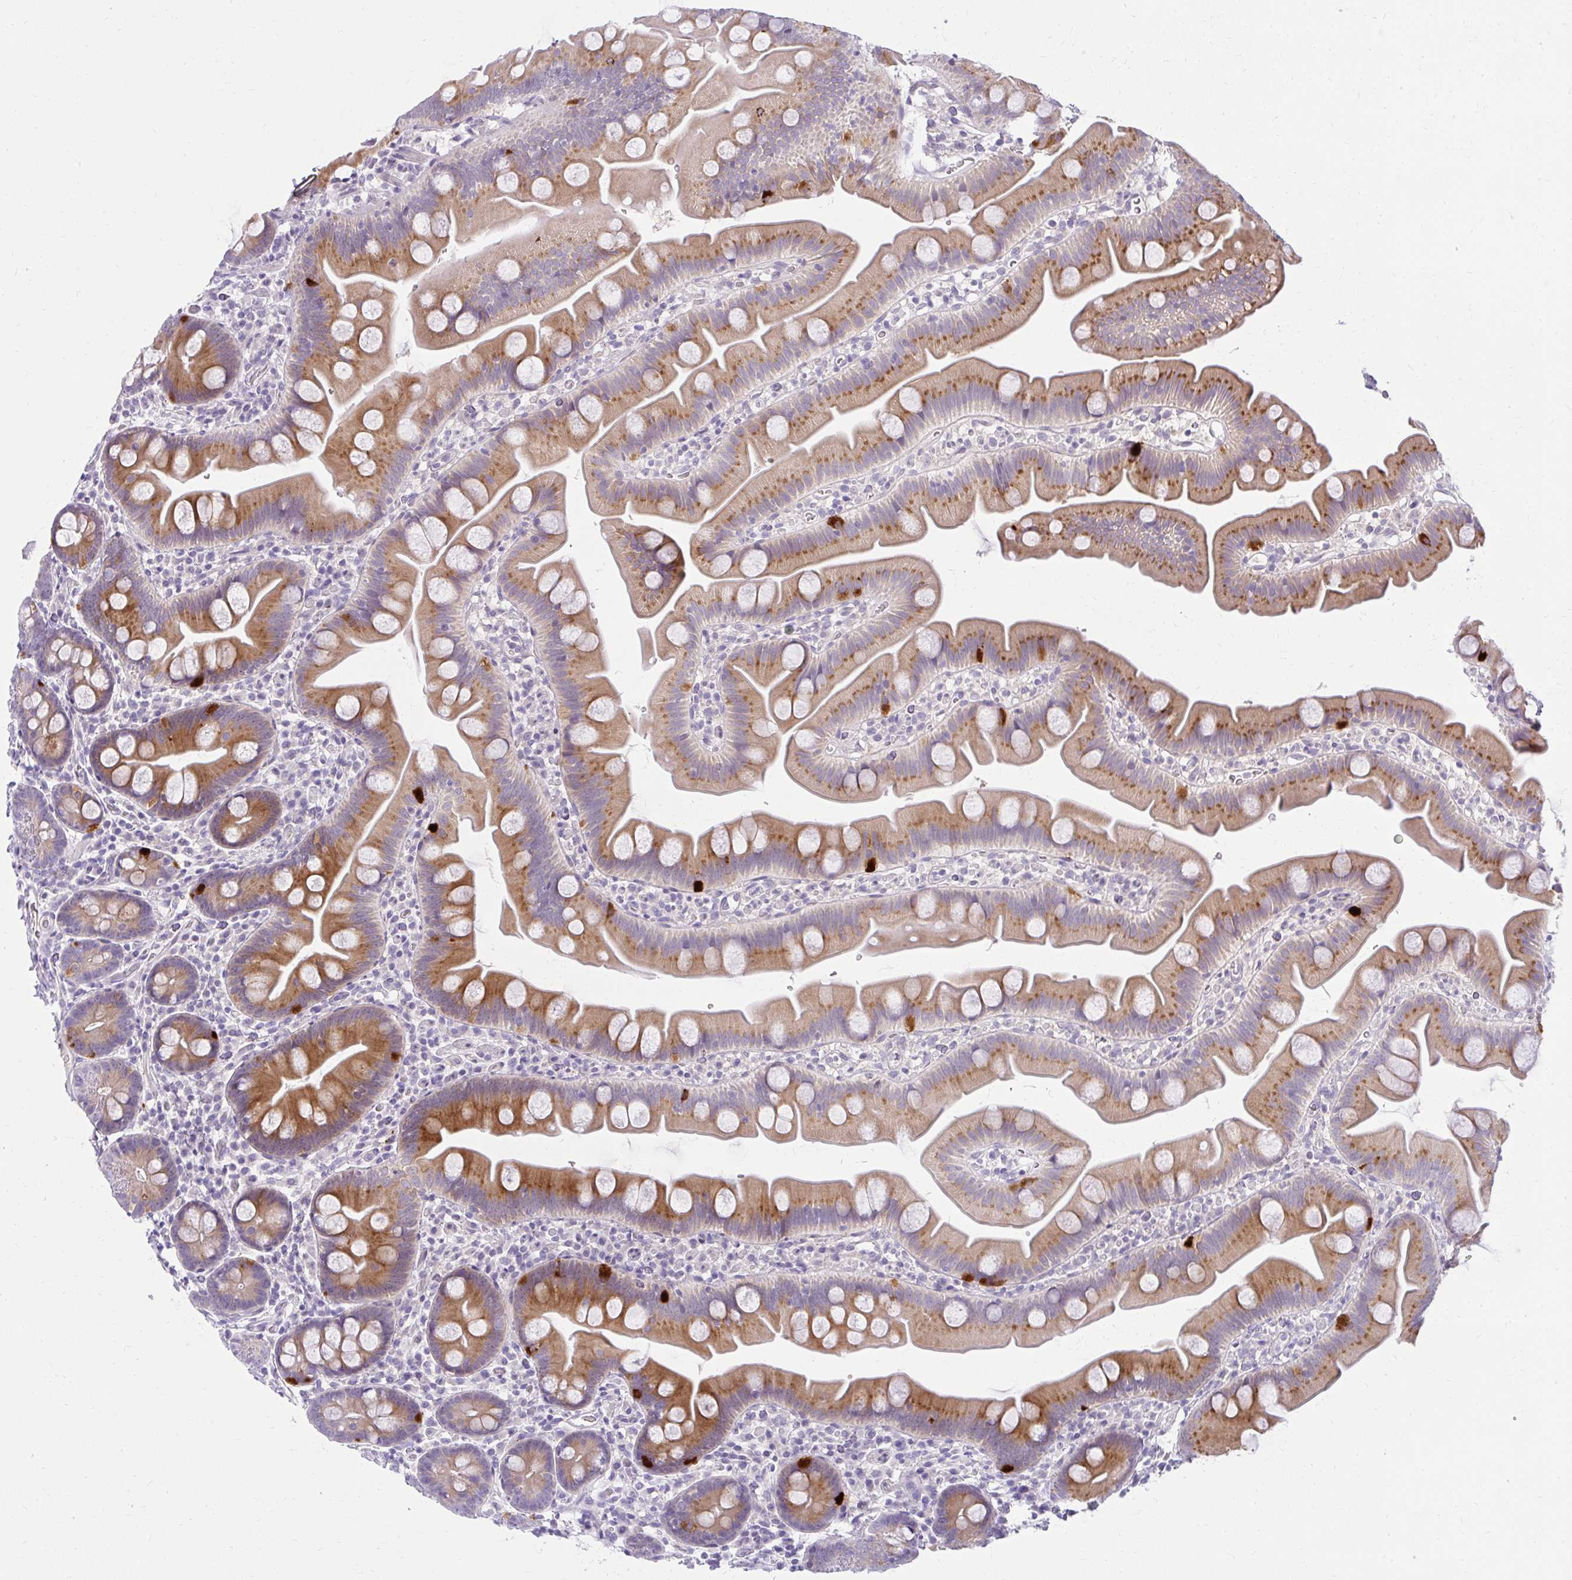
{"staining": {"intensity": "moderate", "quantity": ">75%", "location": "cytoplasmic/membranous"}, "tissue": "small intestine", "cell_type": "Glandular cells", "image_type": "normal", "snomed": [{"axis": "morphology", "description": "Normal tissue, NOS"}, {"axis": "topography", "description": "Small intestine"}], "caption": "Protein staining of unremarkable small intestine demonstrates moderate cytoplasmic/membranous staining in approximately >75% of glandular cells.", "gene": "PRAP1", "patient": {"sex": "female", "age": 68}}